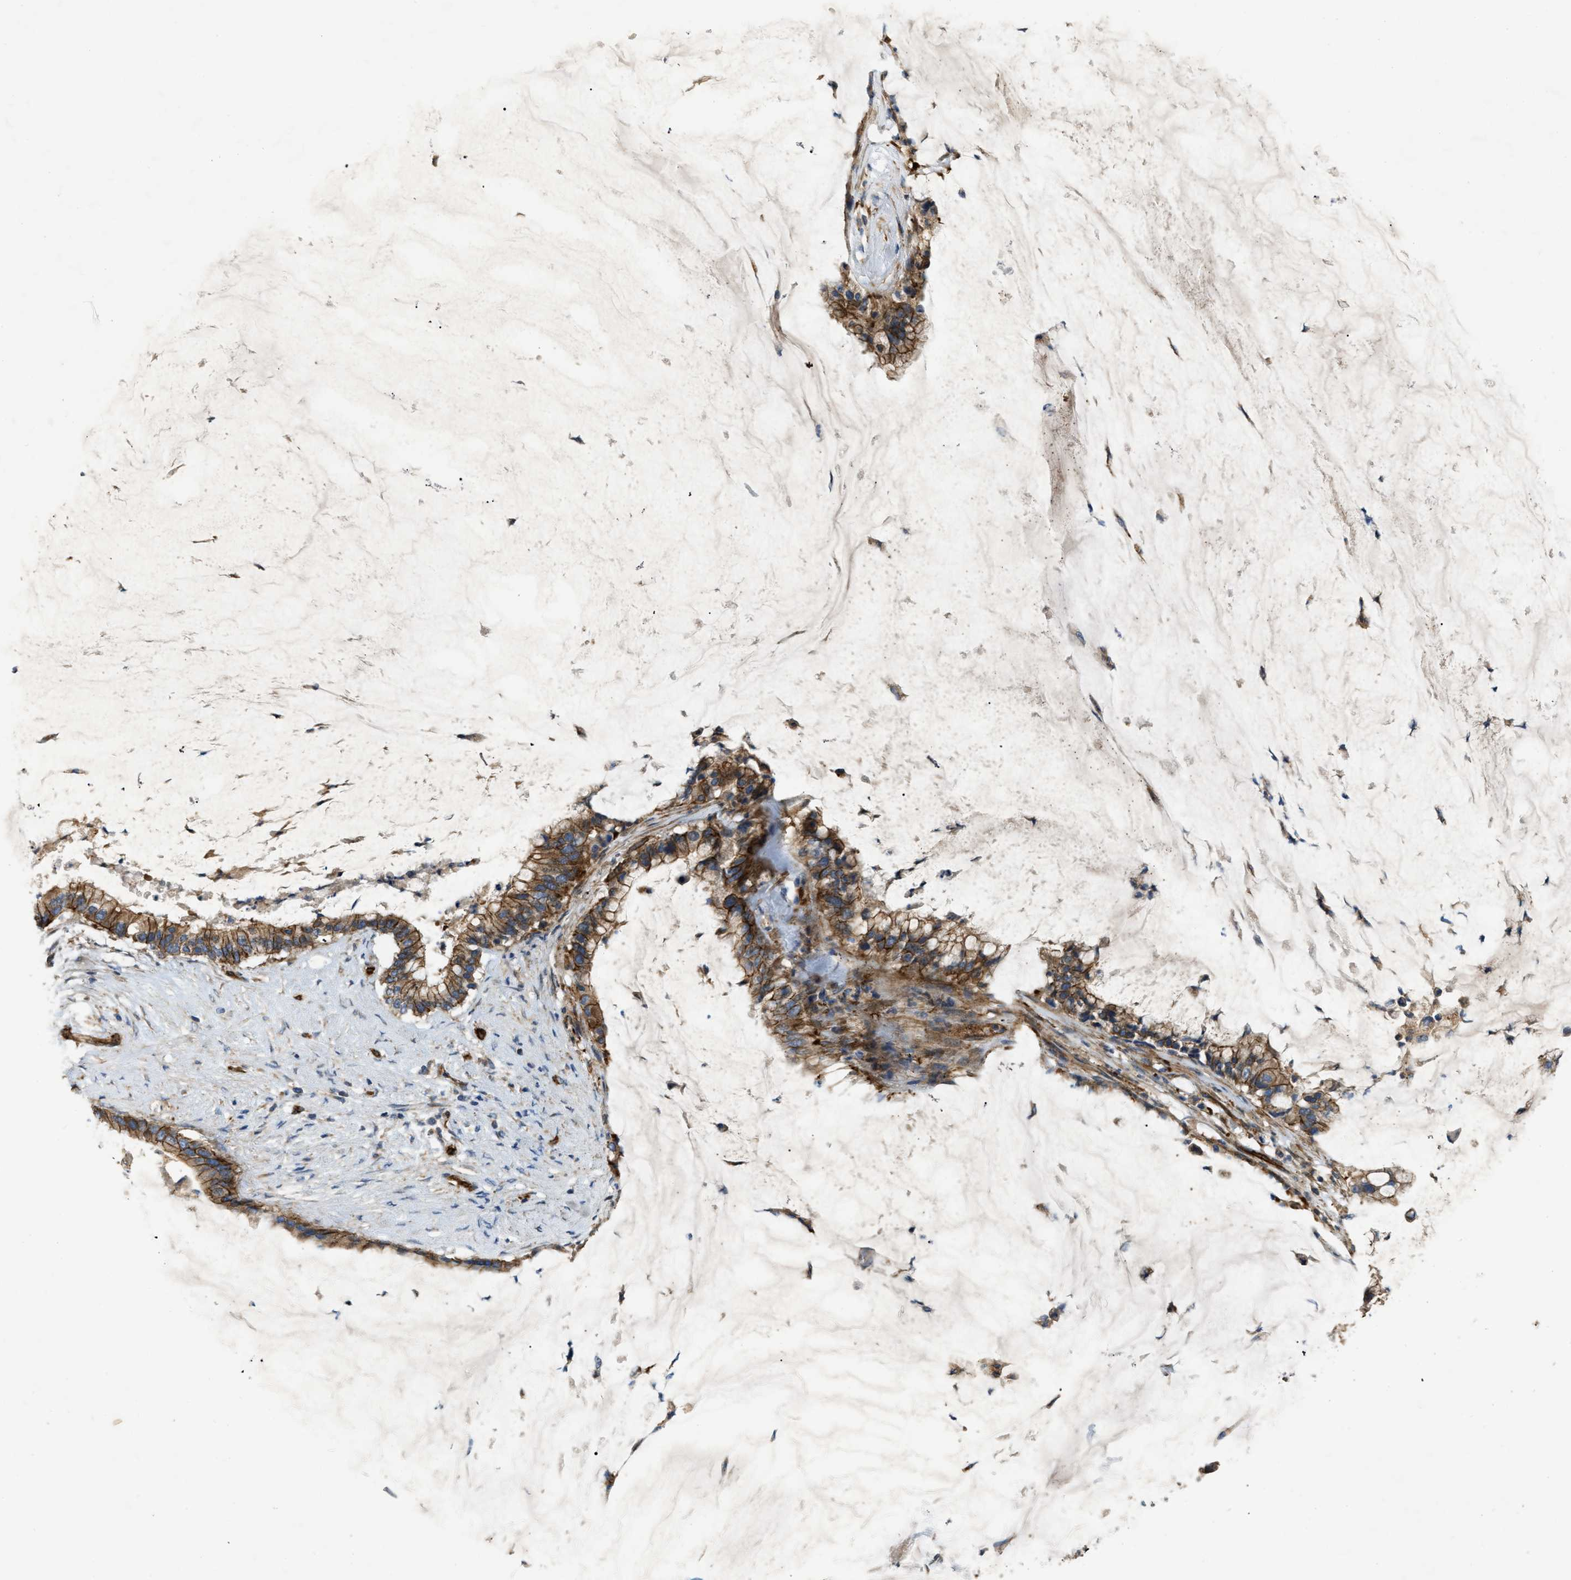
{"staining": {"intensity": "moderate", "quantity": ">75%", "location": "cytoplasmic/membranous"}, "tissue": "pancreatic cancer", "cell_type": "Tumor cells", "image_type": "cancer", "snomed": [{"axis": "morphology", "description": "Adenocarcinoma, NOS"}, {"axis": "topography", "description": "Pancreas"}], "caption": "Protein analysis of adenocarcinoma (pancreatic) tissue reveals moderate cytoplasmic/membranous expression in about >75% of tumor cells.", "gene": "ERC1", "patient": {"sex": "male", "age": 41}}